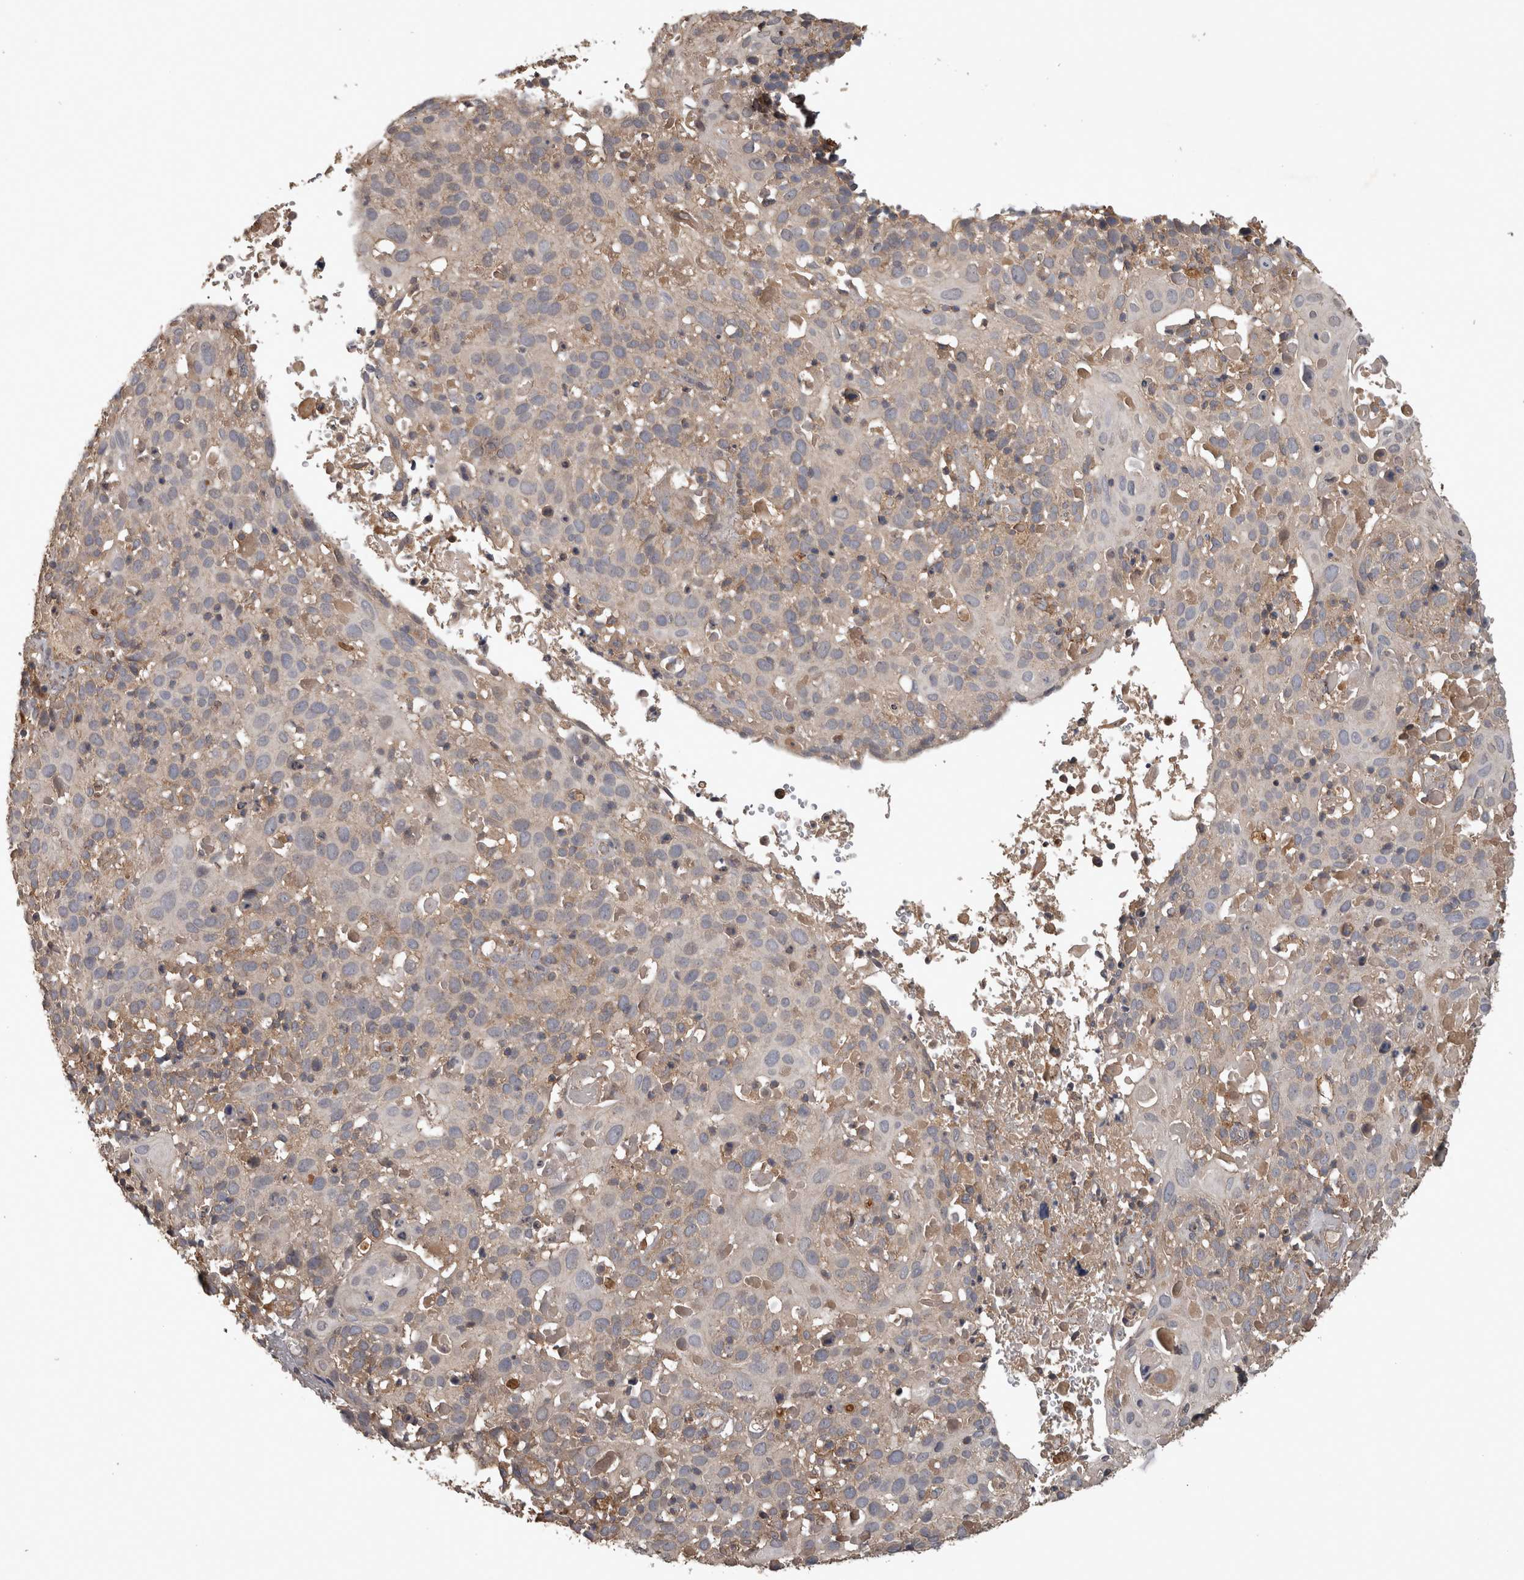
{"staining": {"intensity": "weak", "quantity": "25%-75%", "location": "cytoplasmic/membranous"}, "tissue": "cervical cancer", "cell_type": "Tumor cells", "image_type": "cancer", "snomed": [{"axis": "morphology", "description": "Squamous cell carcinoma, NOS"}, {"axis": "topography", "description": "Cervix"}], "caption": "Protein expression analysis of cervical cancer exhibits weak cytoplasmic/membranous positivity in approximately 25%-75% of tumor cells.", "gene": "TRMT61B", "patient": {"sex": "female", "age": 74}}